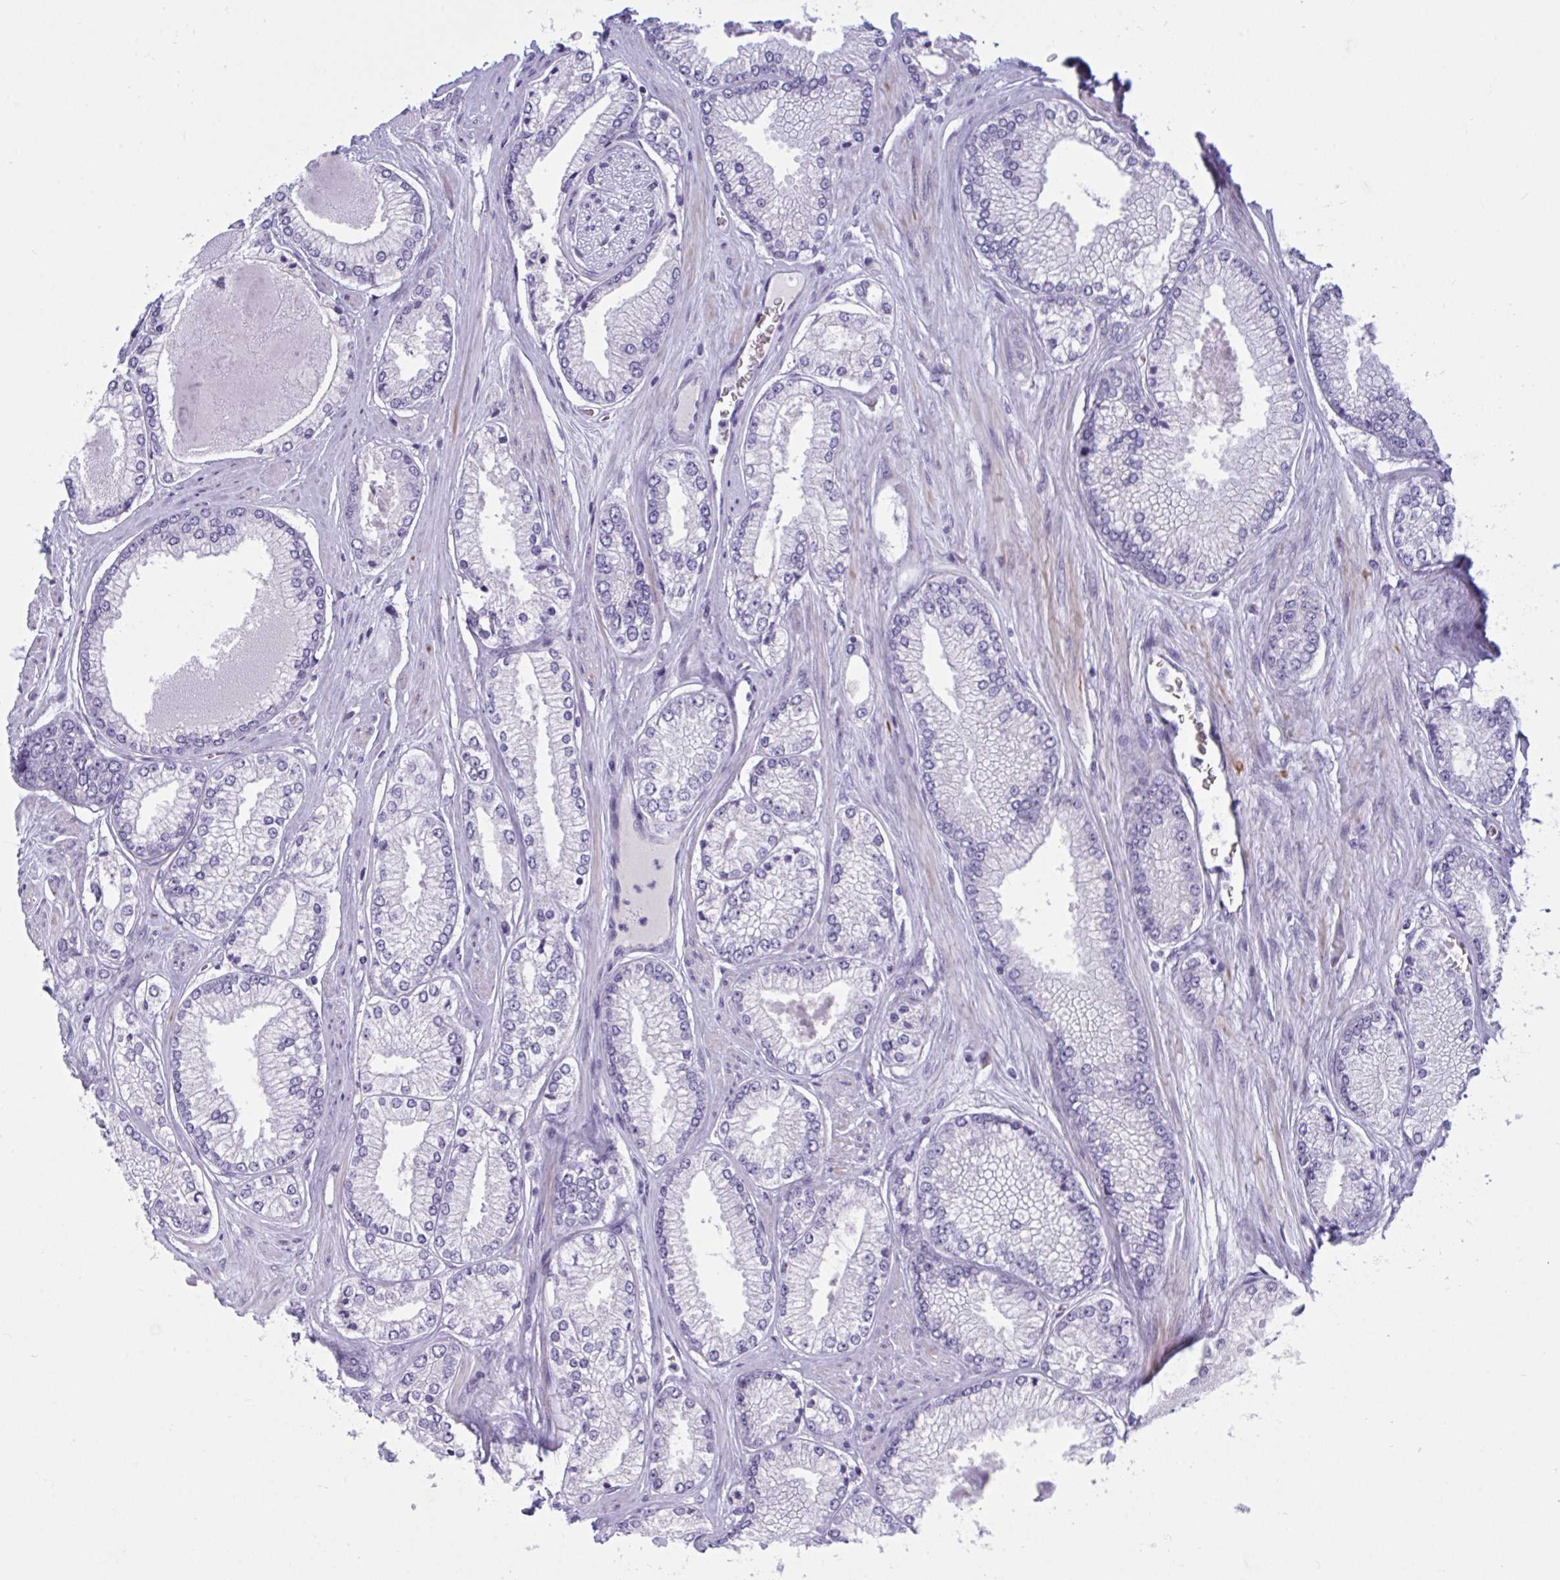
{"staining": {"intensity": "negative", "quantity": "none", "location": "none"}, "tissue": "prostate cancer", "cell_type": "Tumor cells", "image_type": "cancer", "snomed": [{"axis": "morphology", "description": "Adenocarcinoma, Low grade"}, {"axis": "topography", "description": "Prostate"}], "caption": "Prostate cancer (adenocarcinoma (low-grade)) stained for a protein using immunohistochemistry (IHC) shows no staining tumor cells.", "gene": "OXLD1", "patient": {"sex": "male", "age": 67}}